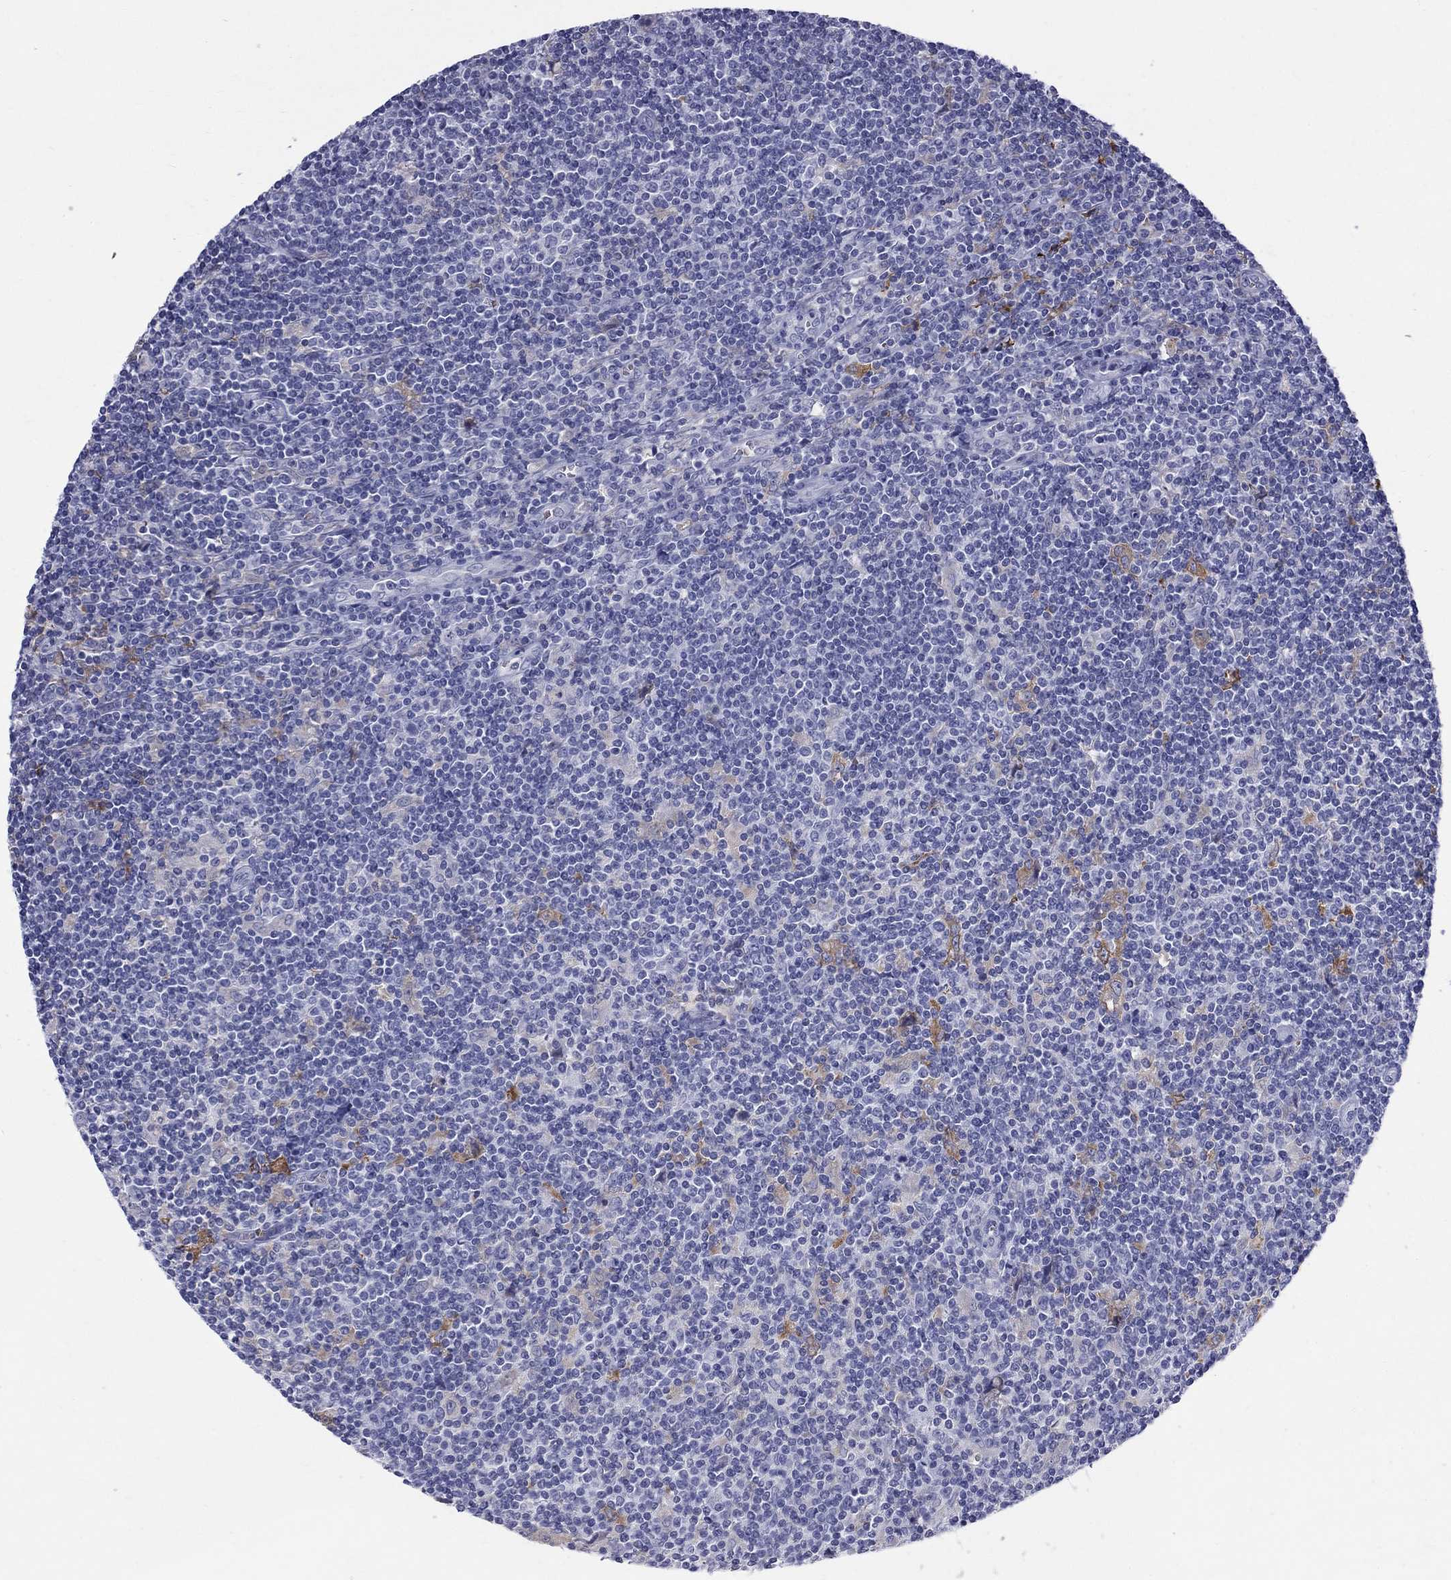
{"staining": {"intensity": "negative", "quantity": "none", "location": "none"}, "tissue": "lymphoma", "cell_type": "Tumor cells", "image_type": "cancer", "snomed": [{"axis": "morphology", "description": "Hodgkin's disease, NOS"}, {"axis": "topography", "description": "Lymph node"}], "caption": "Image shows no protein staining in tumor cells of lymphoma tissue.", "gene": "AGER", "patient": {"sex": "male", "age": 40}}